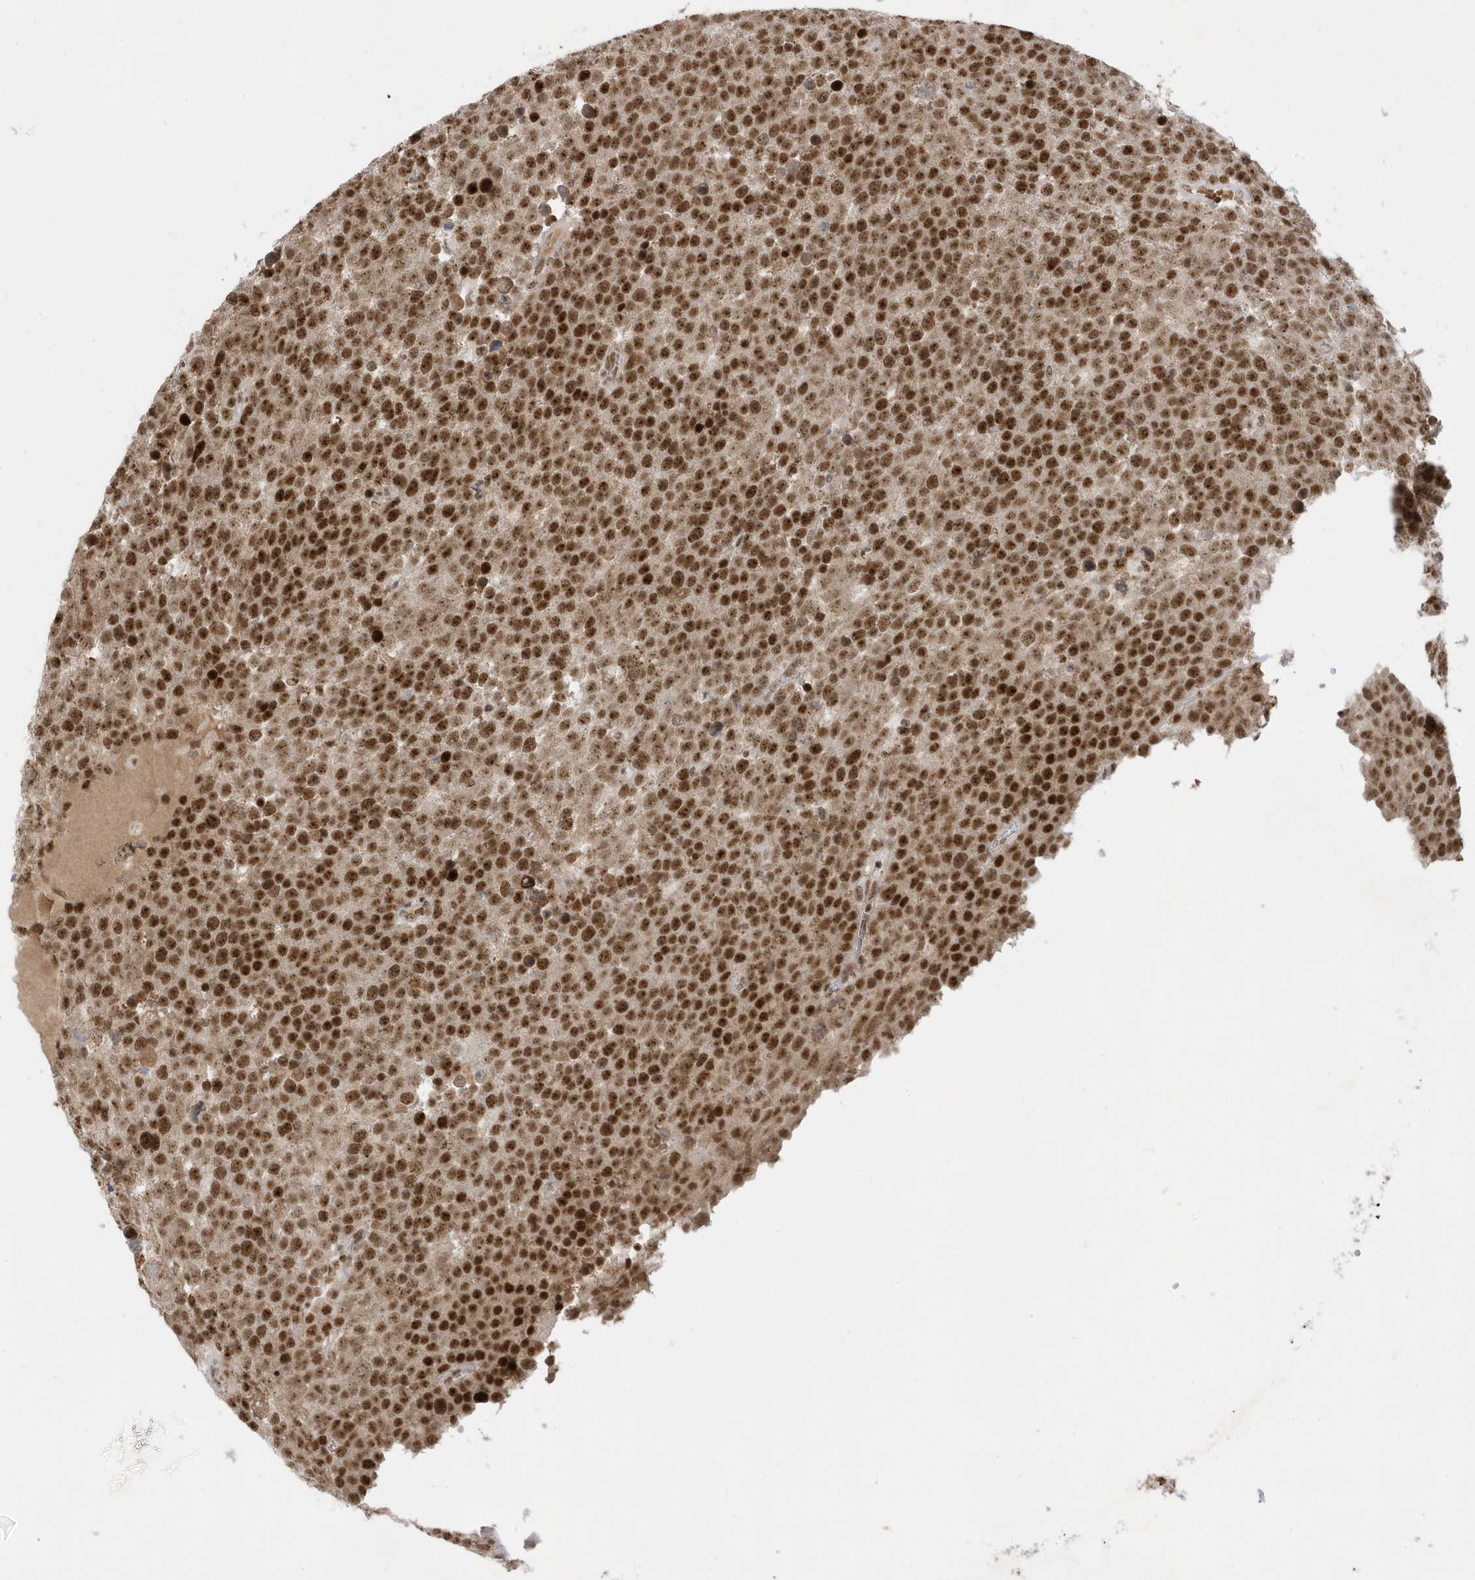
{"staining": {"intensity": "strong", "quantity": ">75%", "location": "nuclear"}, "tissue": "testis cancer", "cell_type": "Tumor cells", "image_type": "cancer", "snomed": [{"axis": "morphology", "description": "Seminoma, NOS"}, {"axis": "topography", "description": "Testis"}], "caption": "This image reveals IHC staining of testis cancer (seminoma), with high strong nuclear expression in about >75% of tumor cells.", "gene": "PPIL2", "patient": {"sex": "male", "age": 71}}